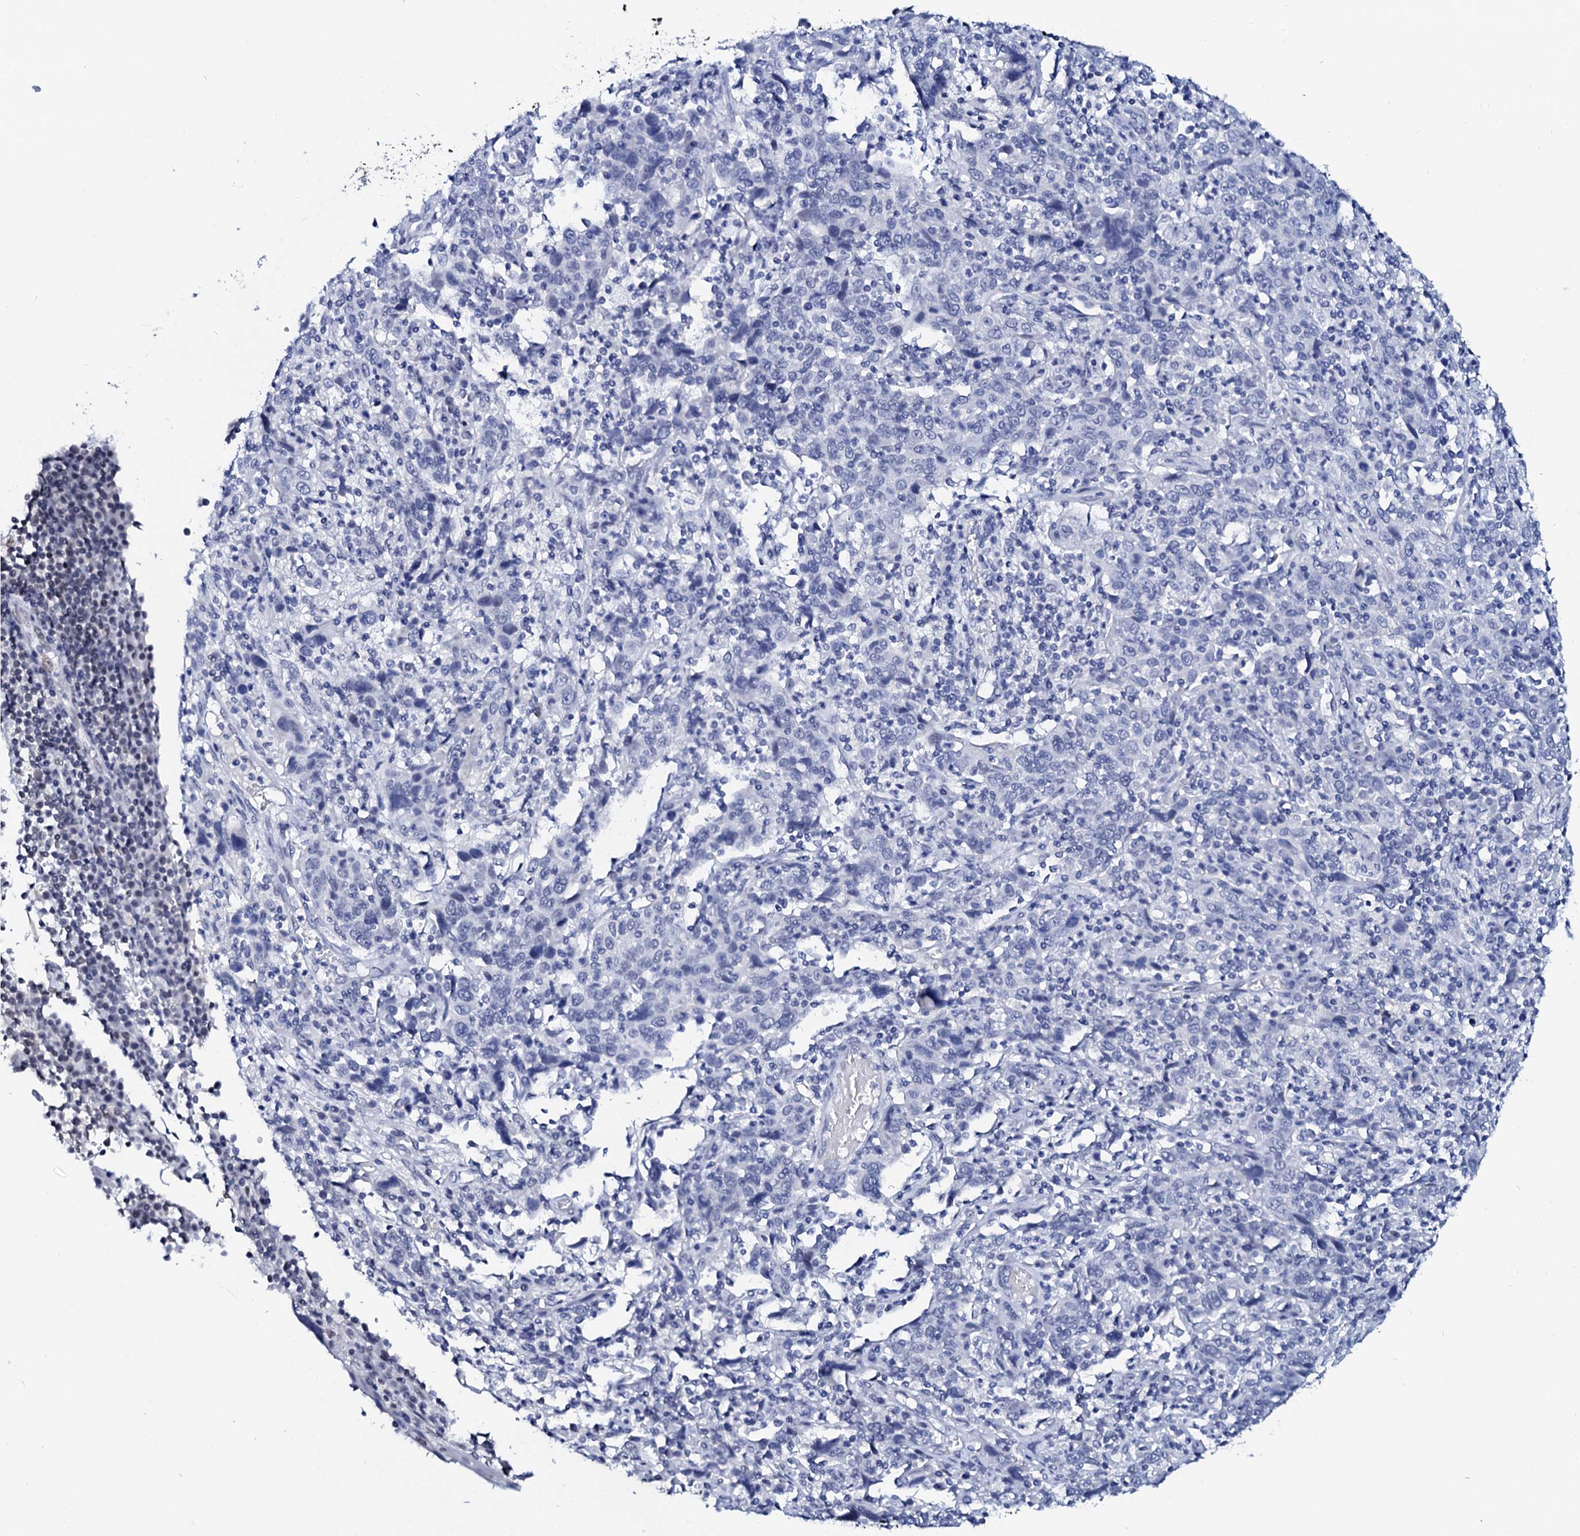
{"staining": {"intensity": "negative", "quantity": "none", "location": "none"}, "tissue": "cervical cancer", "cell_type": "Tumor cells", "image_type": "cancer", "snomed": [{"axis": "morphology", "description": "Squamous cell carcinoma, NOS"}, {"axis": "topography", "description": "Cervix"}], "caption": "Cervical cancer was stained to show a protein in brown. There is no significant positivity in tumor cells.", "gene": "SPATA19", "patient": {"sex": "female", "age": 46}}